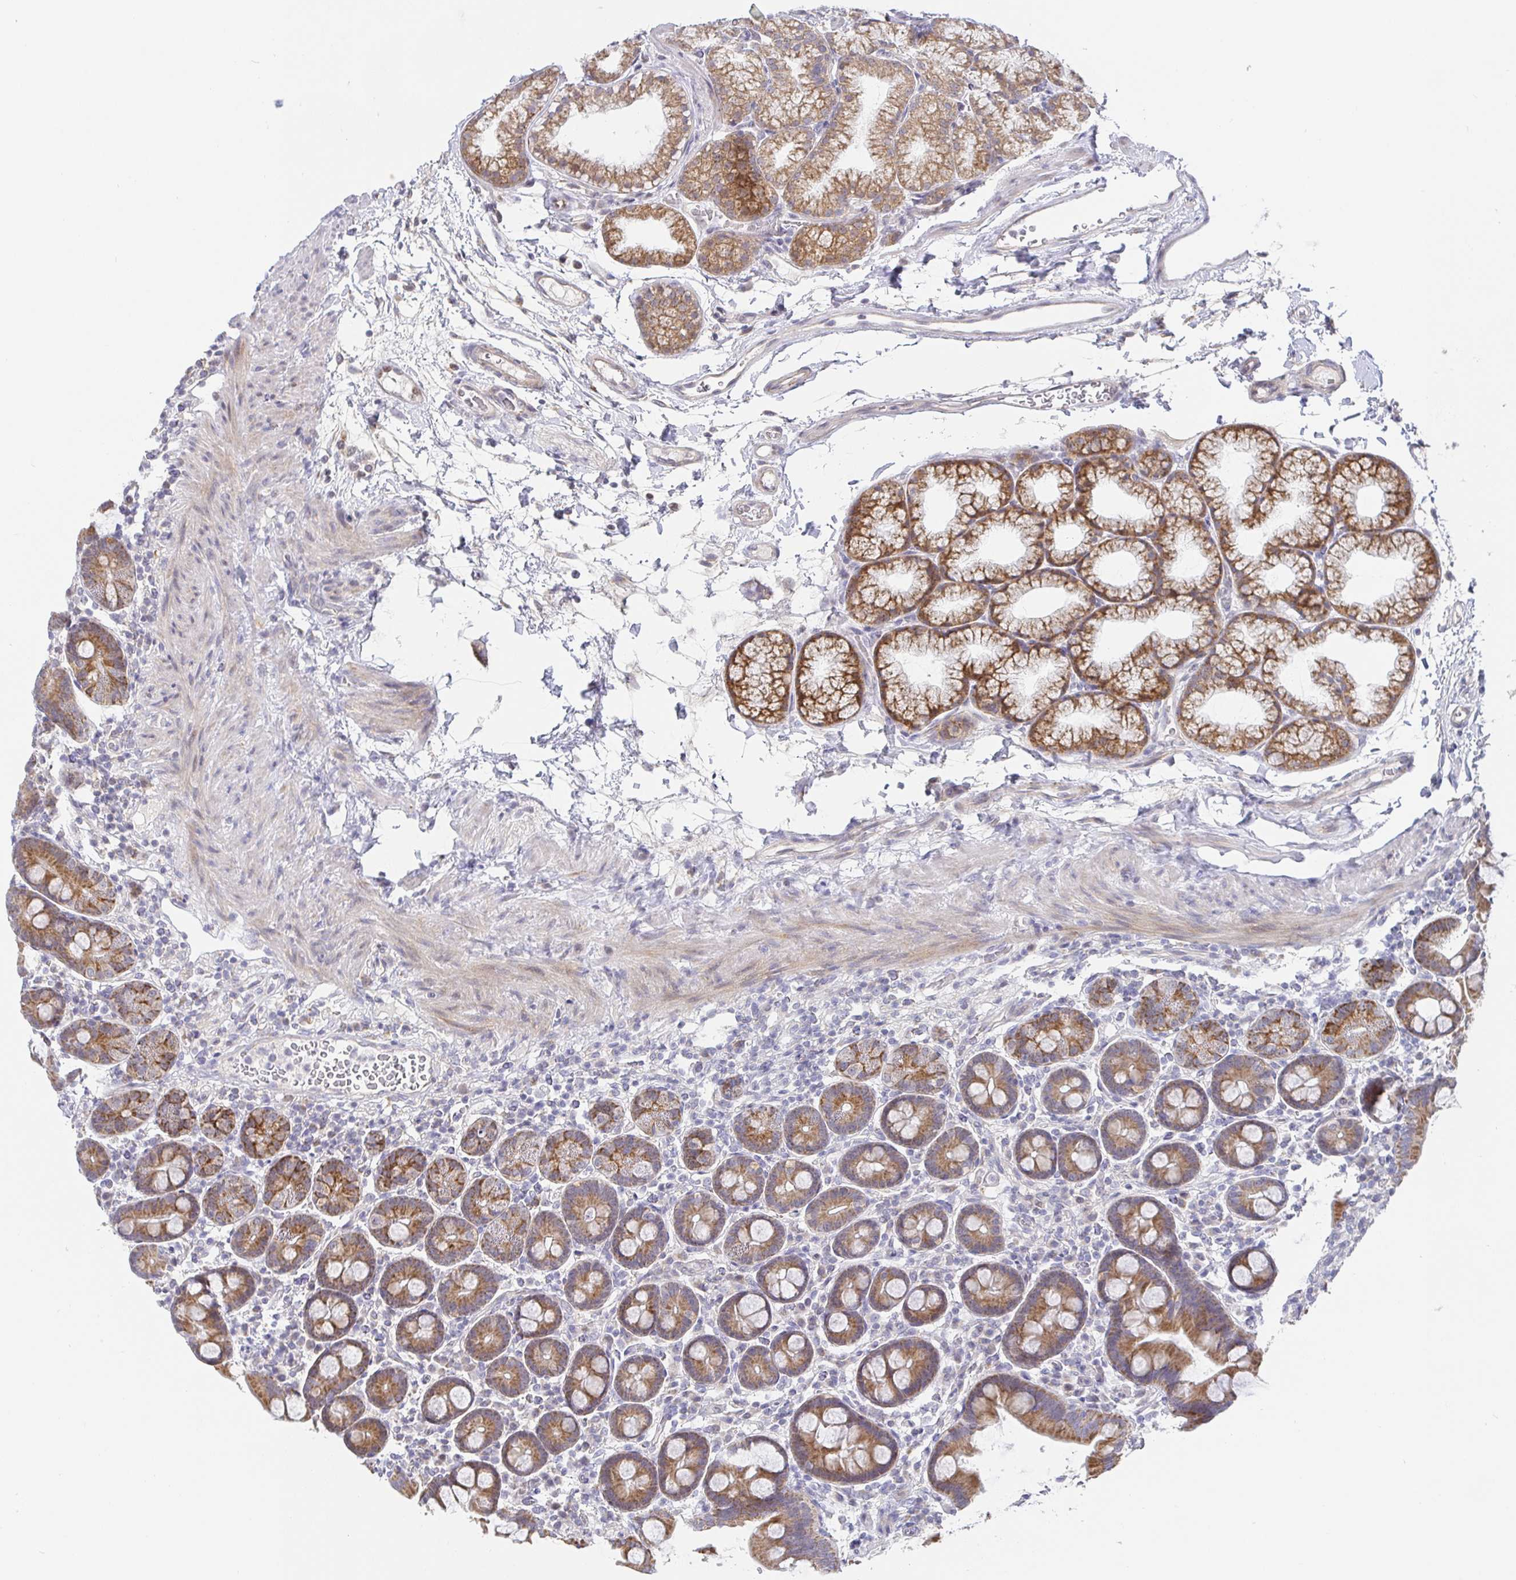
{"staining": {"intensity": "strong", "quantity": ">75%", "location": "cytoplasmic/membranous"}, "tissue": "duodenum", "cell_type": "Glandular cells", "image_type": "normal", "snomed": [{"axis": "morphology", "description": "Normal tissue, NOS"}, {"axis": "topography", "description": "Duodenum"}], "caption": "A high amount of strong cytoplasmic/membranous positivity is identified in about >75% of glandular cells in normal duodenum. Immunohistochemistry stains the protein in brown and the nuclei are stained blue.", "gene": "CIT", "patient": {"sex": "male", "age": 59}}